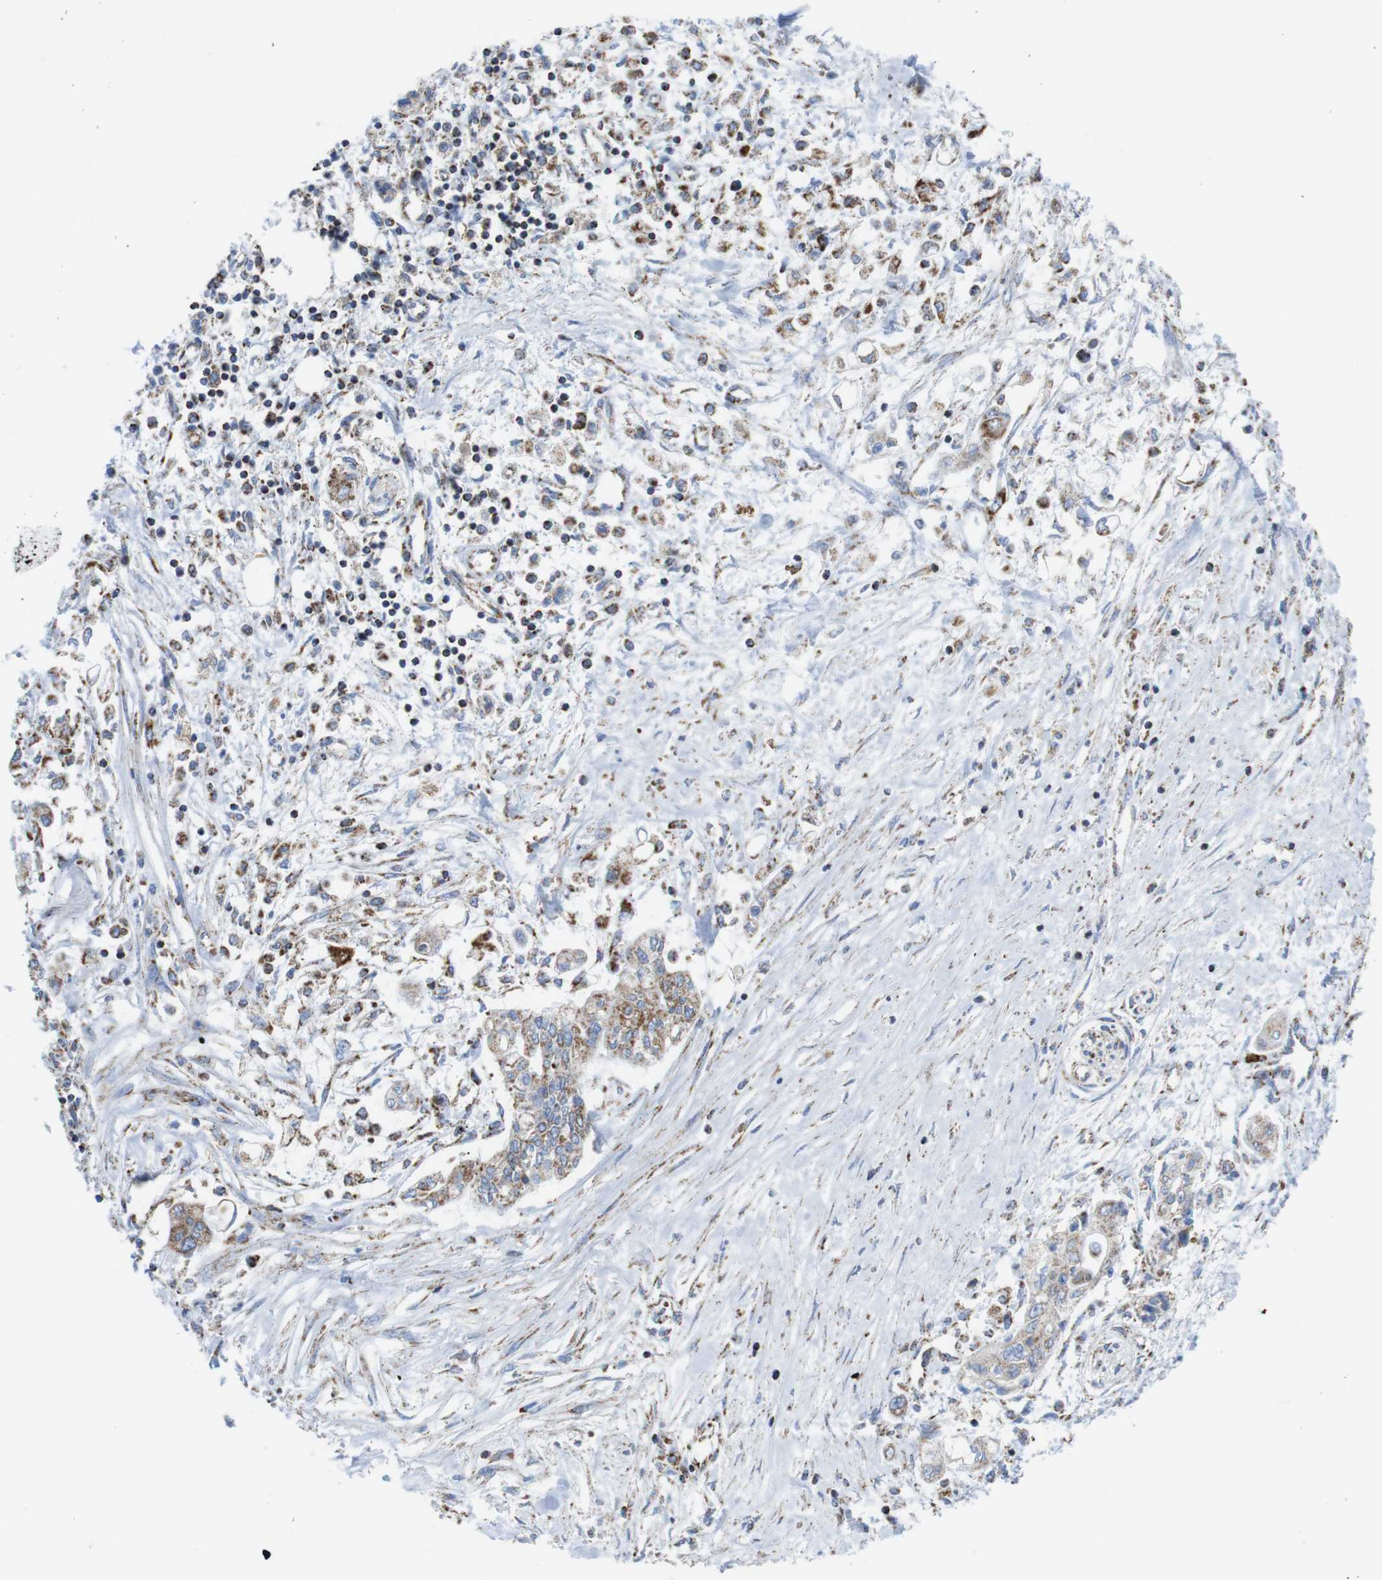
{"staining": {"intensity": "moderate", "quantity": ">75%", "location": "cytoplasmic/membranous"}, "tissue": "pancreatic cancer", "cell_type": "Tumor cells", "image_type": "cancer", "snomed": [{"axis": "morphology", "description": "Adenocarcinoma, NOS"}, {"axis": "topography", "description": "Pancreas"}], "caption": "IHC photomicrograph of adenocarcinoma (pancreatic) stained for a protein (brown), which reveals medium levels of moderate cytoplasmic/membranous expression in approximately >75% of tumor cells.", "gene": "ATP5PO", "patient": {"sex": "female", "age": 77}}